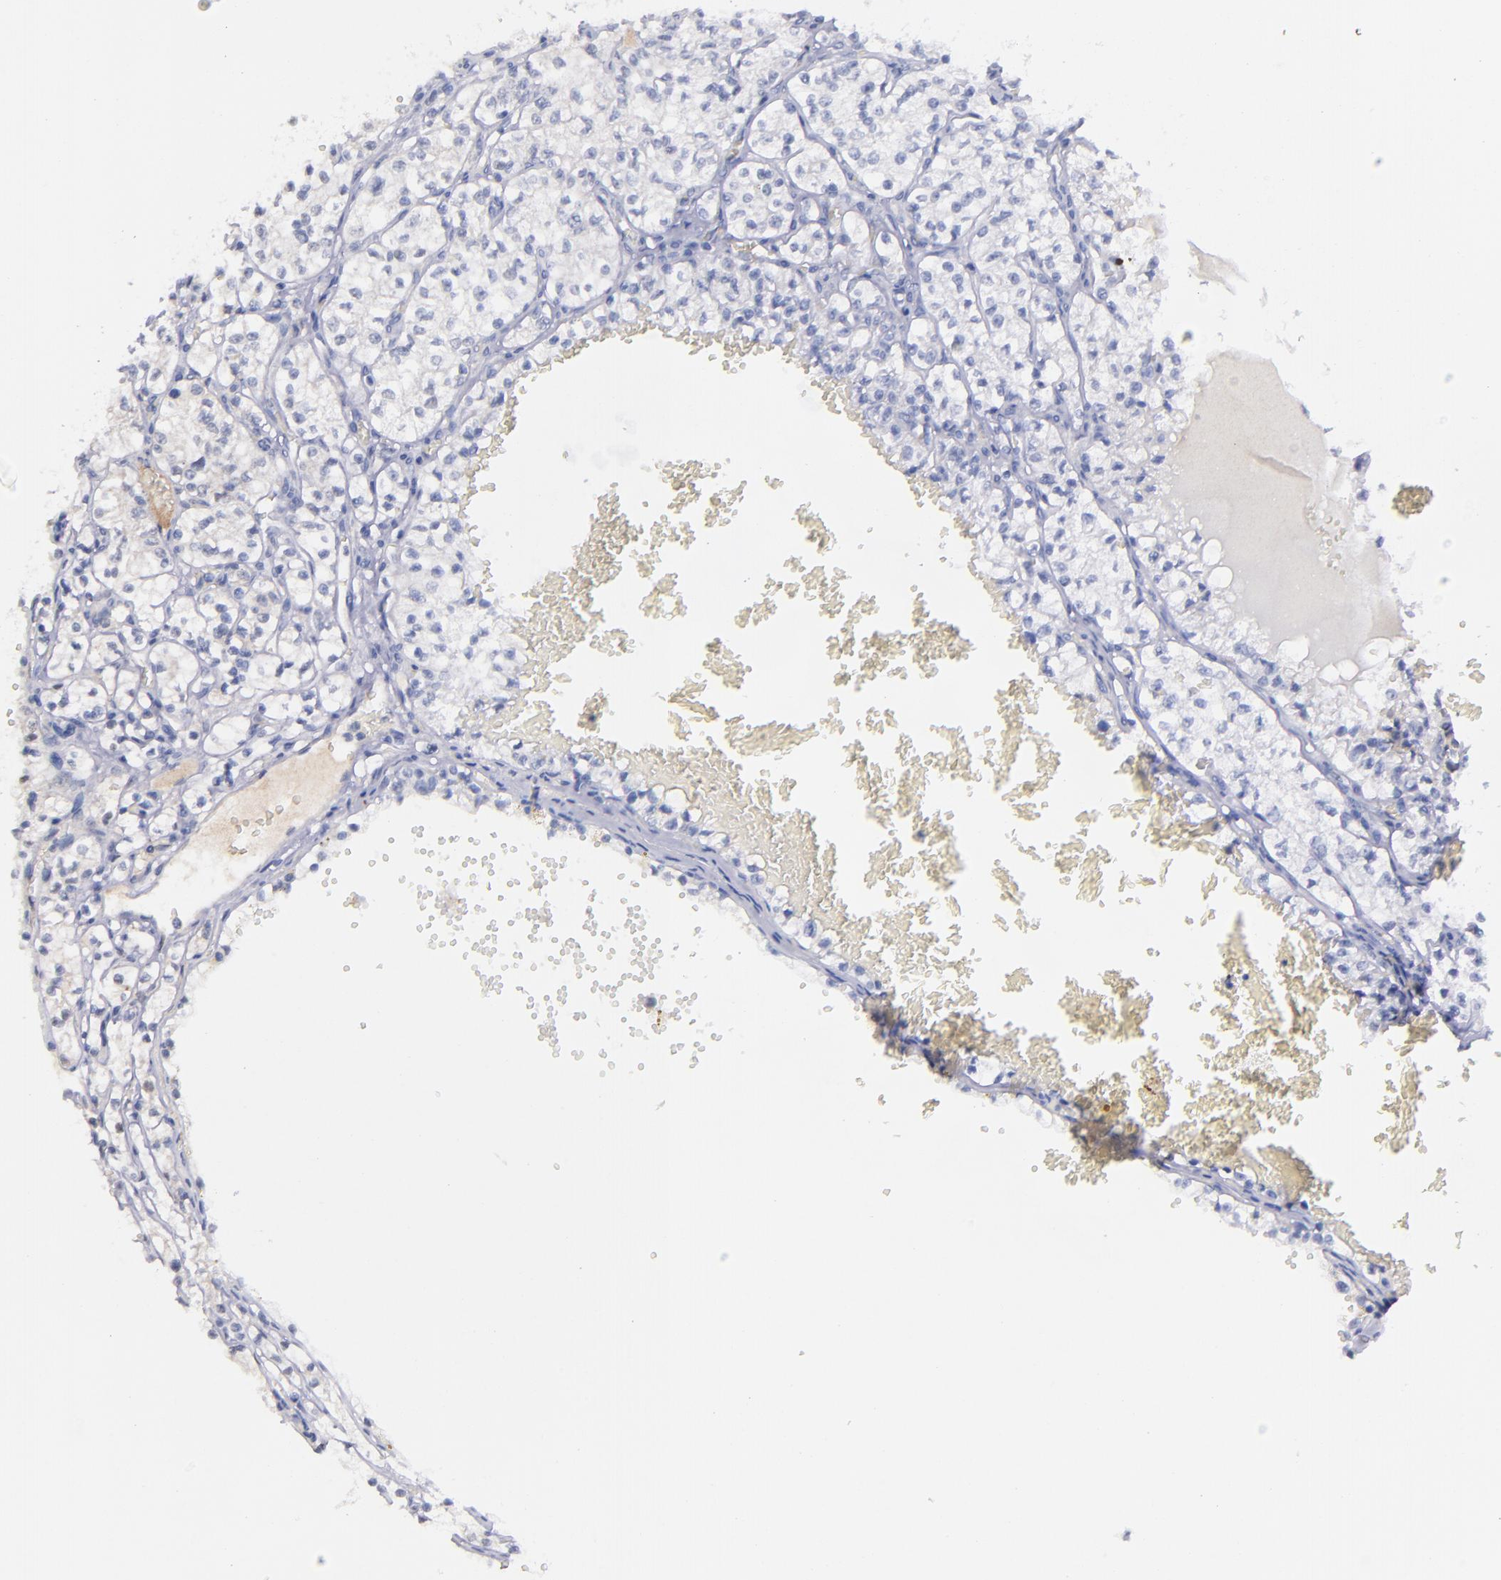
{"staining": {"intensity": "weak", "quantity": "<25%", "location": "cytoplasmic/membranous"}, "tissue": "renal cancer", "cell_type": "Tumor cells", "image_type": "cancer", "snomed": [{"axis": "morphology", "description": "Adenocarcinoma, NOS"}, {"axis": "topography", "description": "Kidney"}], "caption": "This photomicrograph is of renal cancer (adenocarcinoma) stained with immunohistochemistry to label a protein in brown with the nuclei are counter-stained blue. There is no expression in tumor cells. Brightfield microscopy of immunohistochemistry (IHC) stained with DAB (brown) and hematoxylin (blue), captured at high magnification.", "gene": "SERPINF2", "patient": {"sex": "male", "age": 61}}